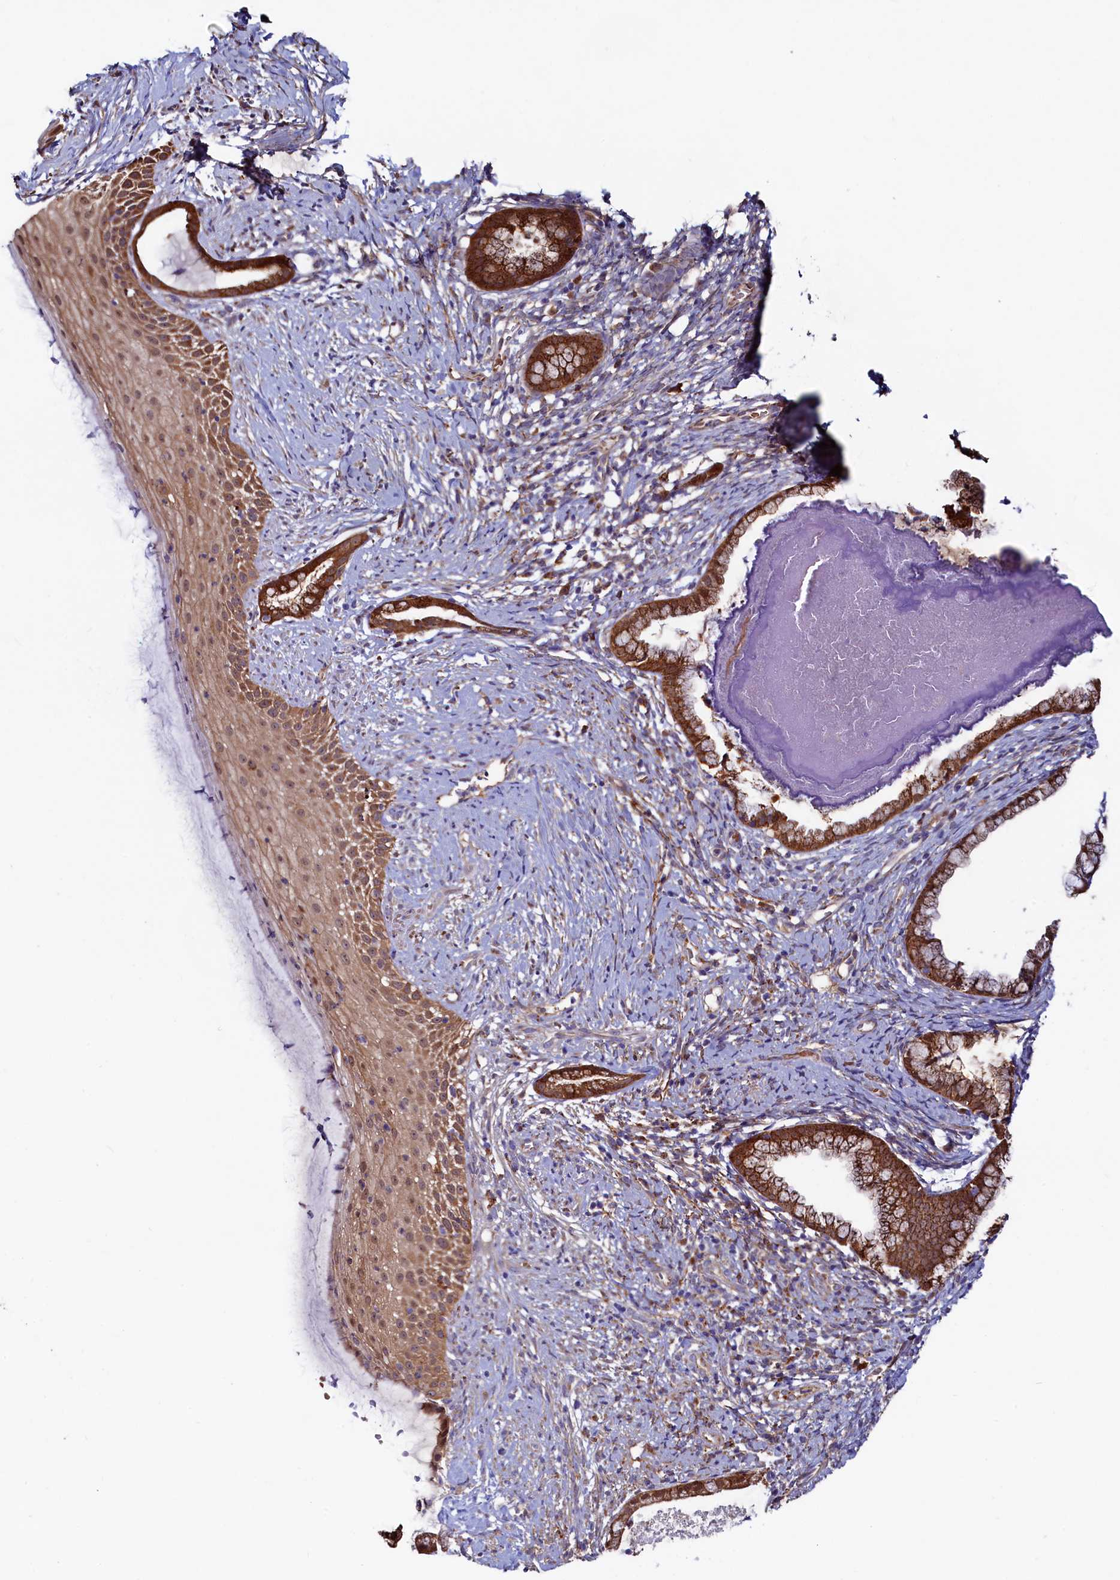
{"staining": {"intensity": "strong", "quantity": ">75%", "location": "cytoplasmic/membranous"}, "tissue": "cervix", "cell_type": "Glandular cells", "image_type": "normal", "snomed": [{"axis": "morphology", "description": "Normal tissue, NOS"}, {"axis": "topography", "description": "Cervix"}], "caption": "High-magnification brightfield microscopy of normal cervix stained with DAB (3,3'-diaminobenzidine) (brown) and counterstained with hematoxylin (blue). glandular cells exhibit strong cytoplasmic/membranous expression is identified in approximately>75% of cells.", "gene": "ASTE1", "patient": {"sex": "female", "age": 36}}